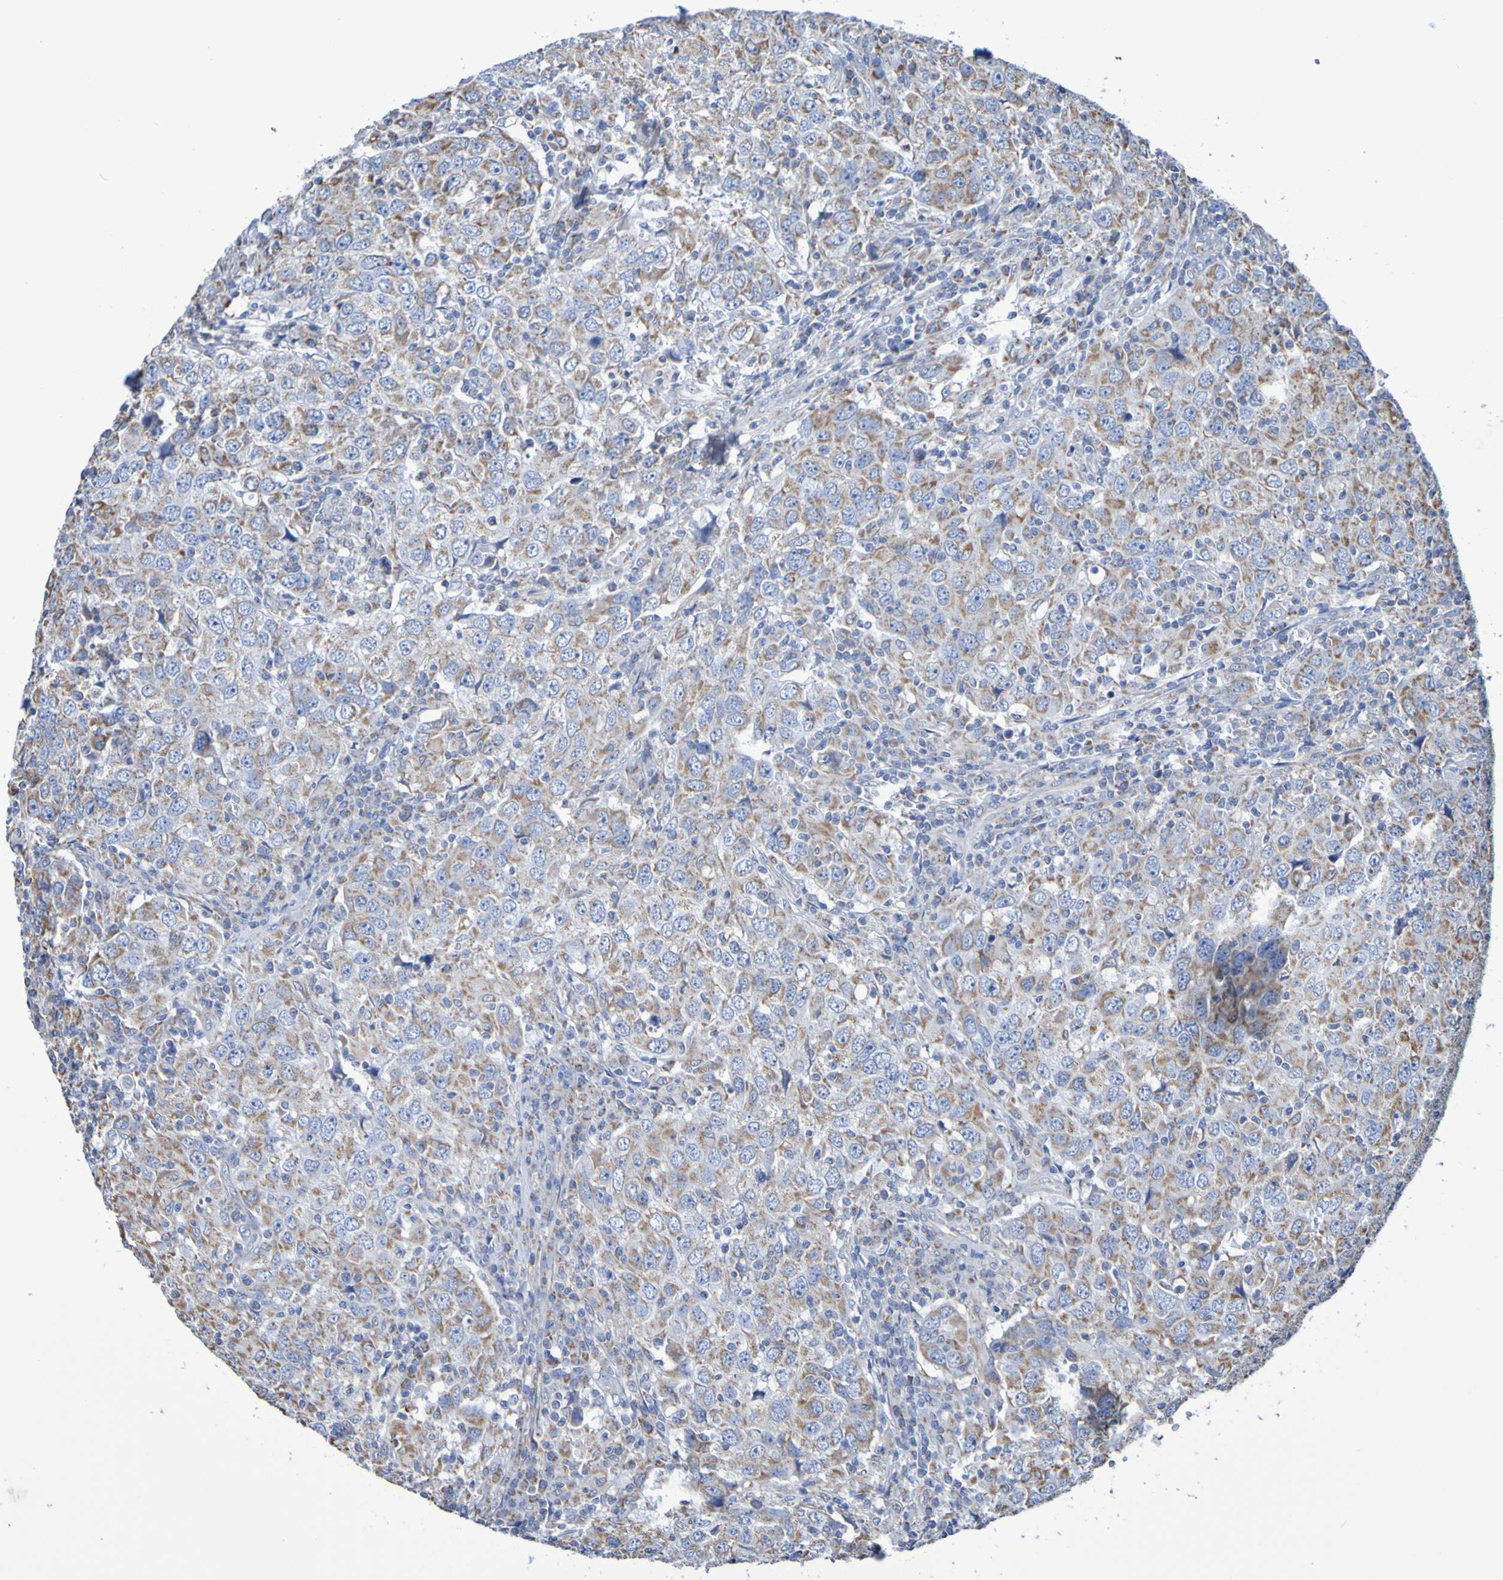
{"staining": {"intensity": "moderate", "quantity": ">75%", "location": "cytoplasmic/membranous"}, "tissue": "head and neck cancer", "cell_type": "Tumor cells", "image_type": "cancer", "snomed": [{"axis": "morphology", "description": "Adenocarcinoma, NOS"}, {"axis": "topography", "description": "Salivary gland"}, {"axis": "topography", "description": "Head-Neck"}], "caption": "A high-resolution photomicrograph shows IHC staining of adenocarcinoma (head and neck), which displays moderate cytoplasmic/membranous staining in approximately >75% of tumor cells.", "gene": "CNTN2", "patient": {"sex": "female", "age": 65}}